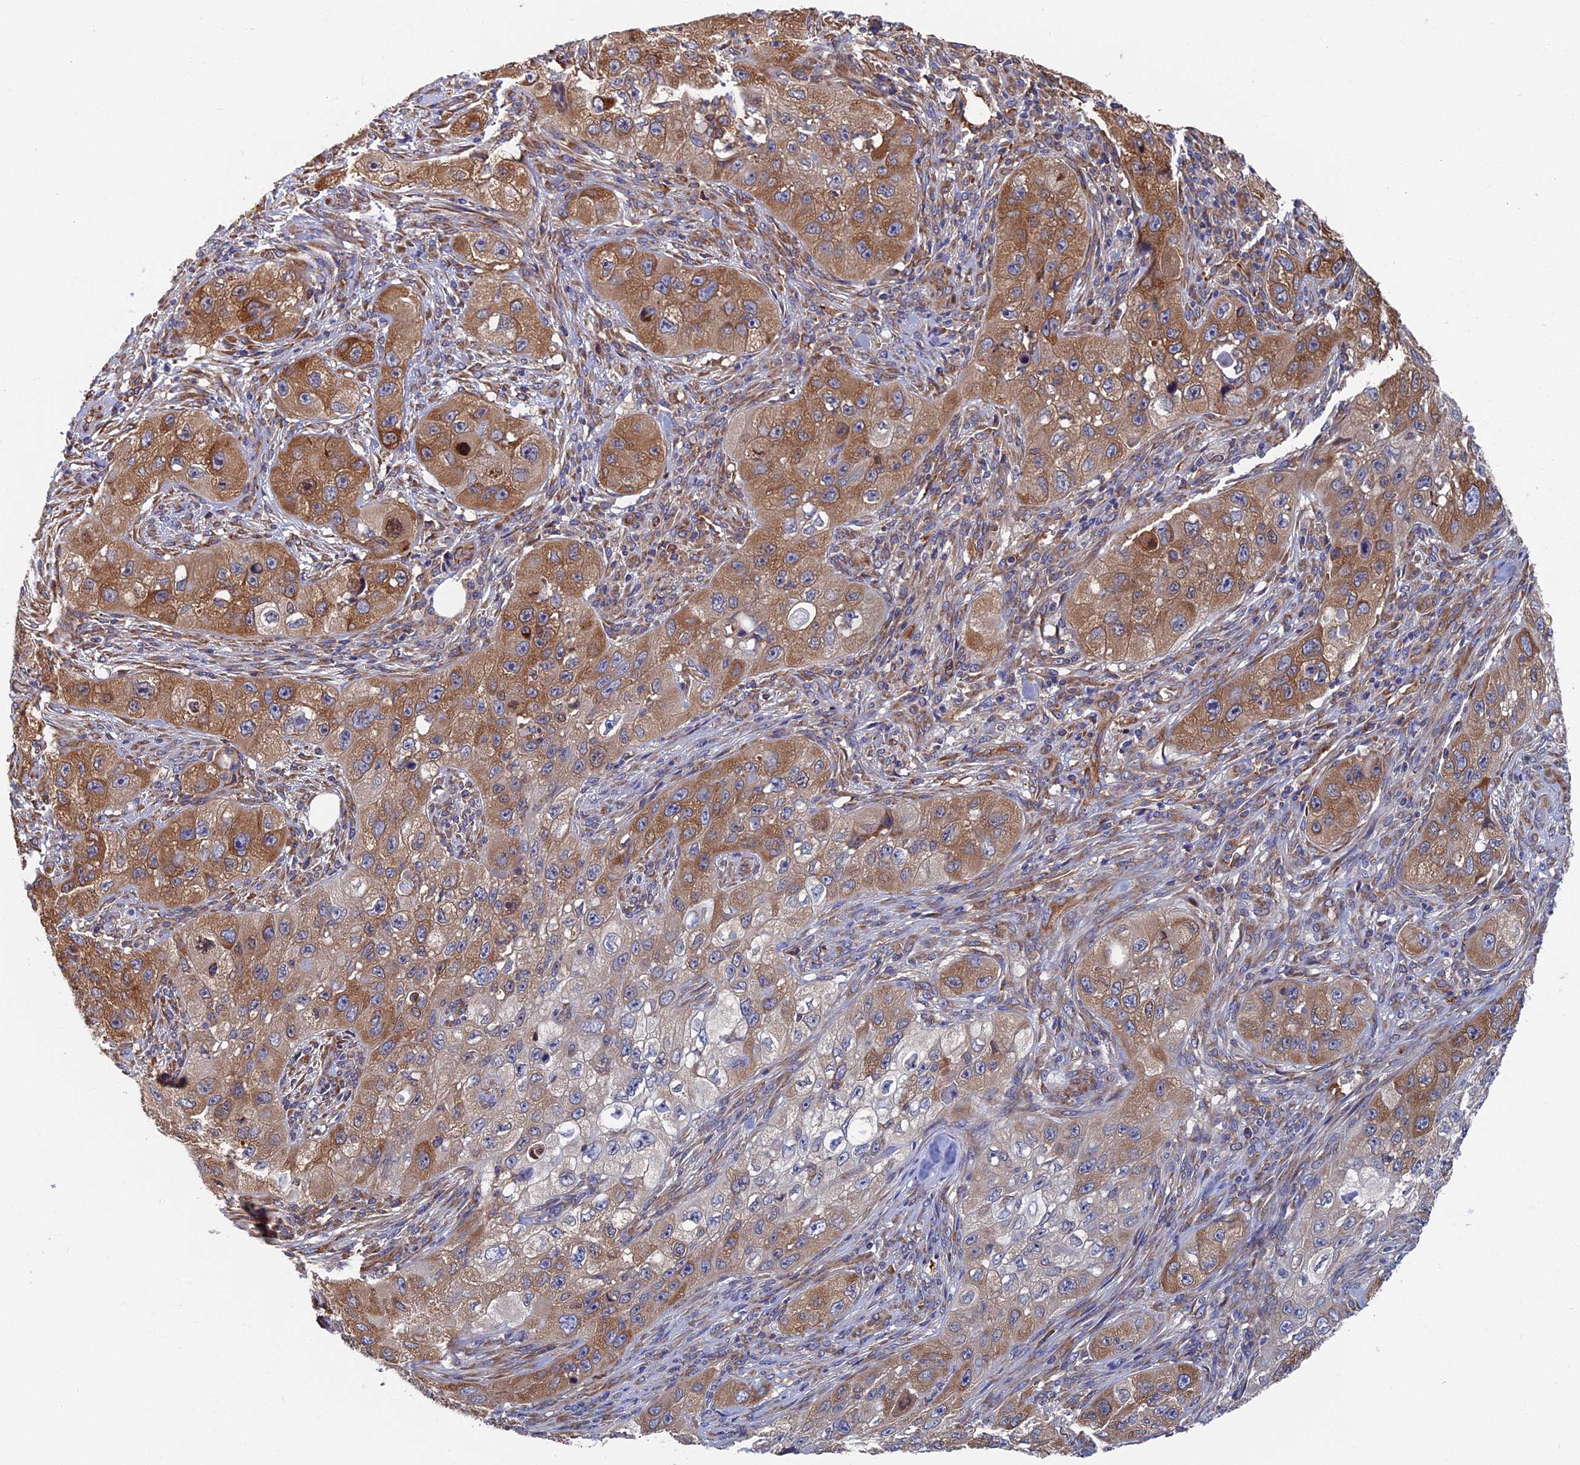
{"staining": {"intensity": "moderate", "quantity": ">75%", "location": "cytoplasmic/membranous"}, "tissue": "skin cancer", "cell_type": "Tumor cells", "image_type": "cancer", "snomed": [{"axis": "morphology", "description": "Squamous cell carcinoma, NOS"}, {"axis": "topography", "description": "Skin"}, {"axis": "topography", "description": "Subcutis"}], "caption": "Moderate cytoplasmic/membranous protein expression is seen in about >75% of tumor cells in skin squamous cell carcinoma.", "gene": "YBX1", "patient": {"sex": "male", "age": 73}}